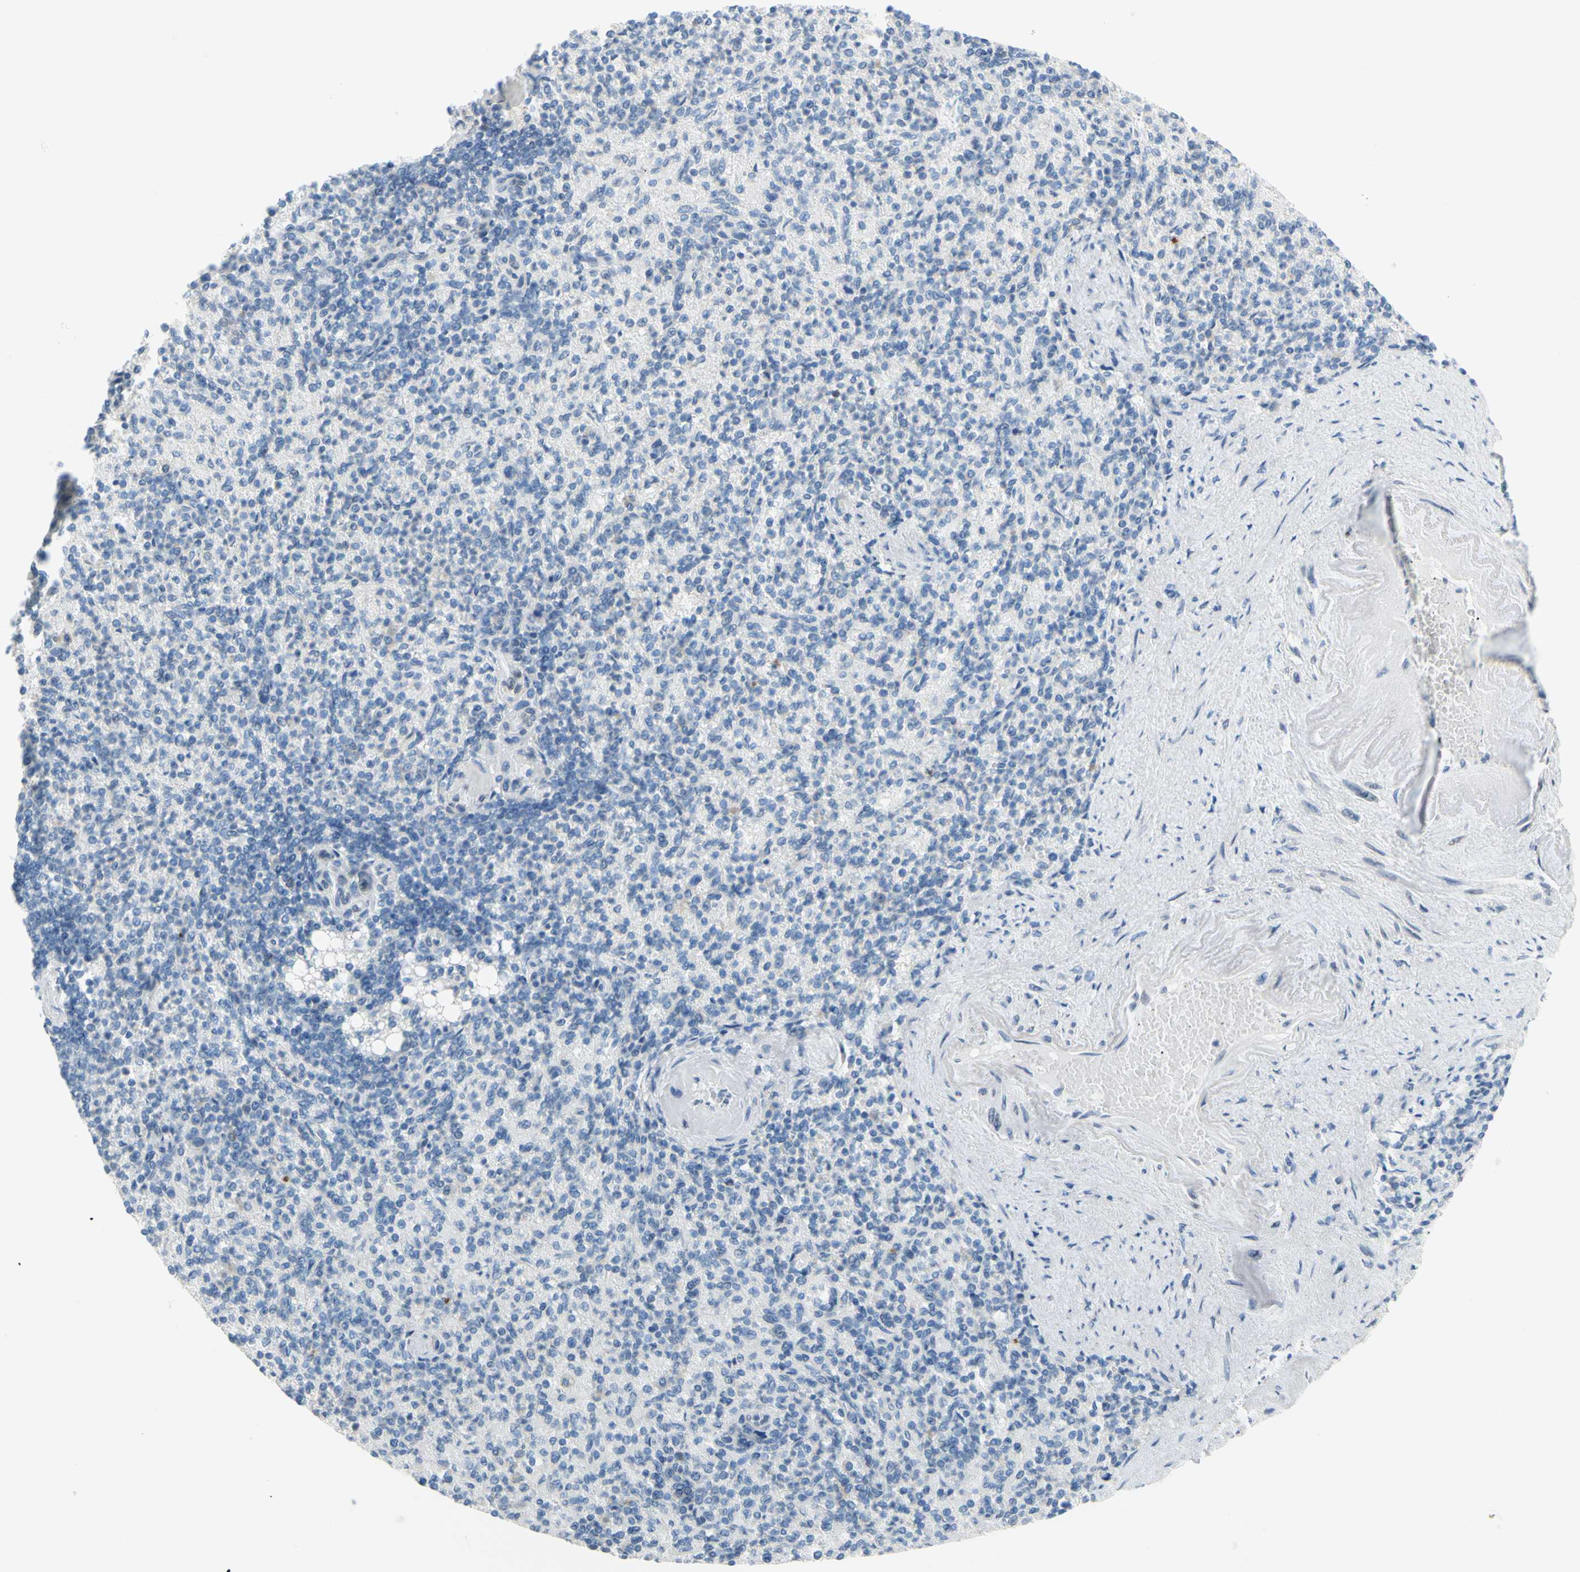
{"staining": {"intensity": "negative", "quantity": "none", "location": "none"}, "tissue": "spleen", "cell_type": "Cells in red pulp", "image_type": "normal", "snomed": [{"axis": "morphology", "description": "Normal tissue, NOS"}, {"axis": "topography", "description": "Spleen"}], "caption": "A photomicrograph of human spleen is negative for staining in cells in red pulp. The staining was performed using DAB (3,3'-diaminobenzidine) to visualize the protein expression in brown, while the nuclei were stained in blue with hematoxylin (Magnification: 20x).", "gene": "DCT", "patient": {"sex": "female", "age": 74}}